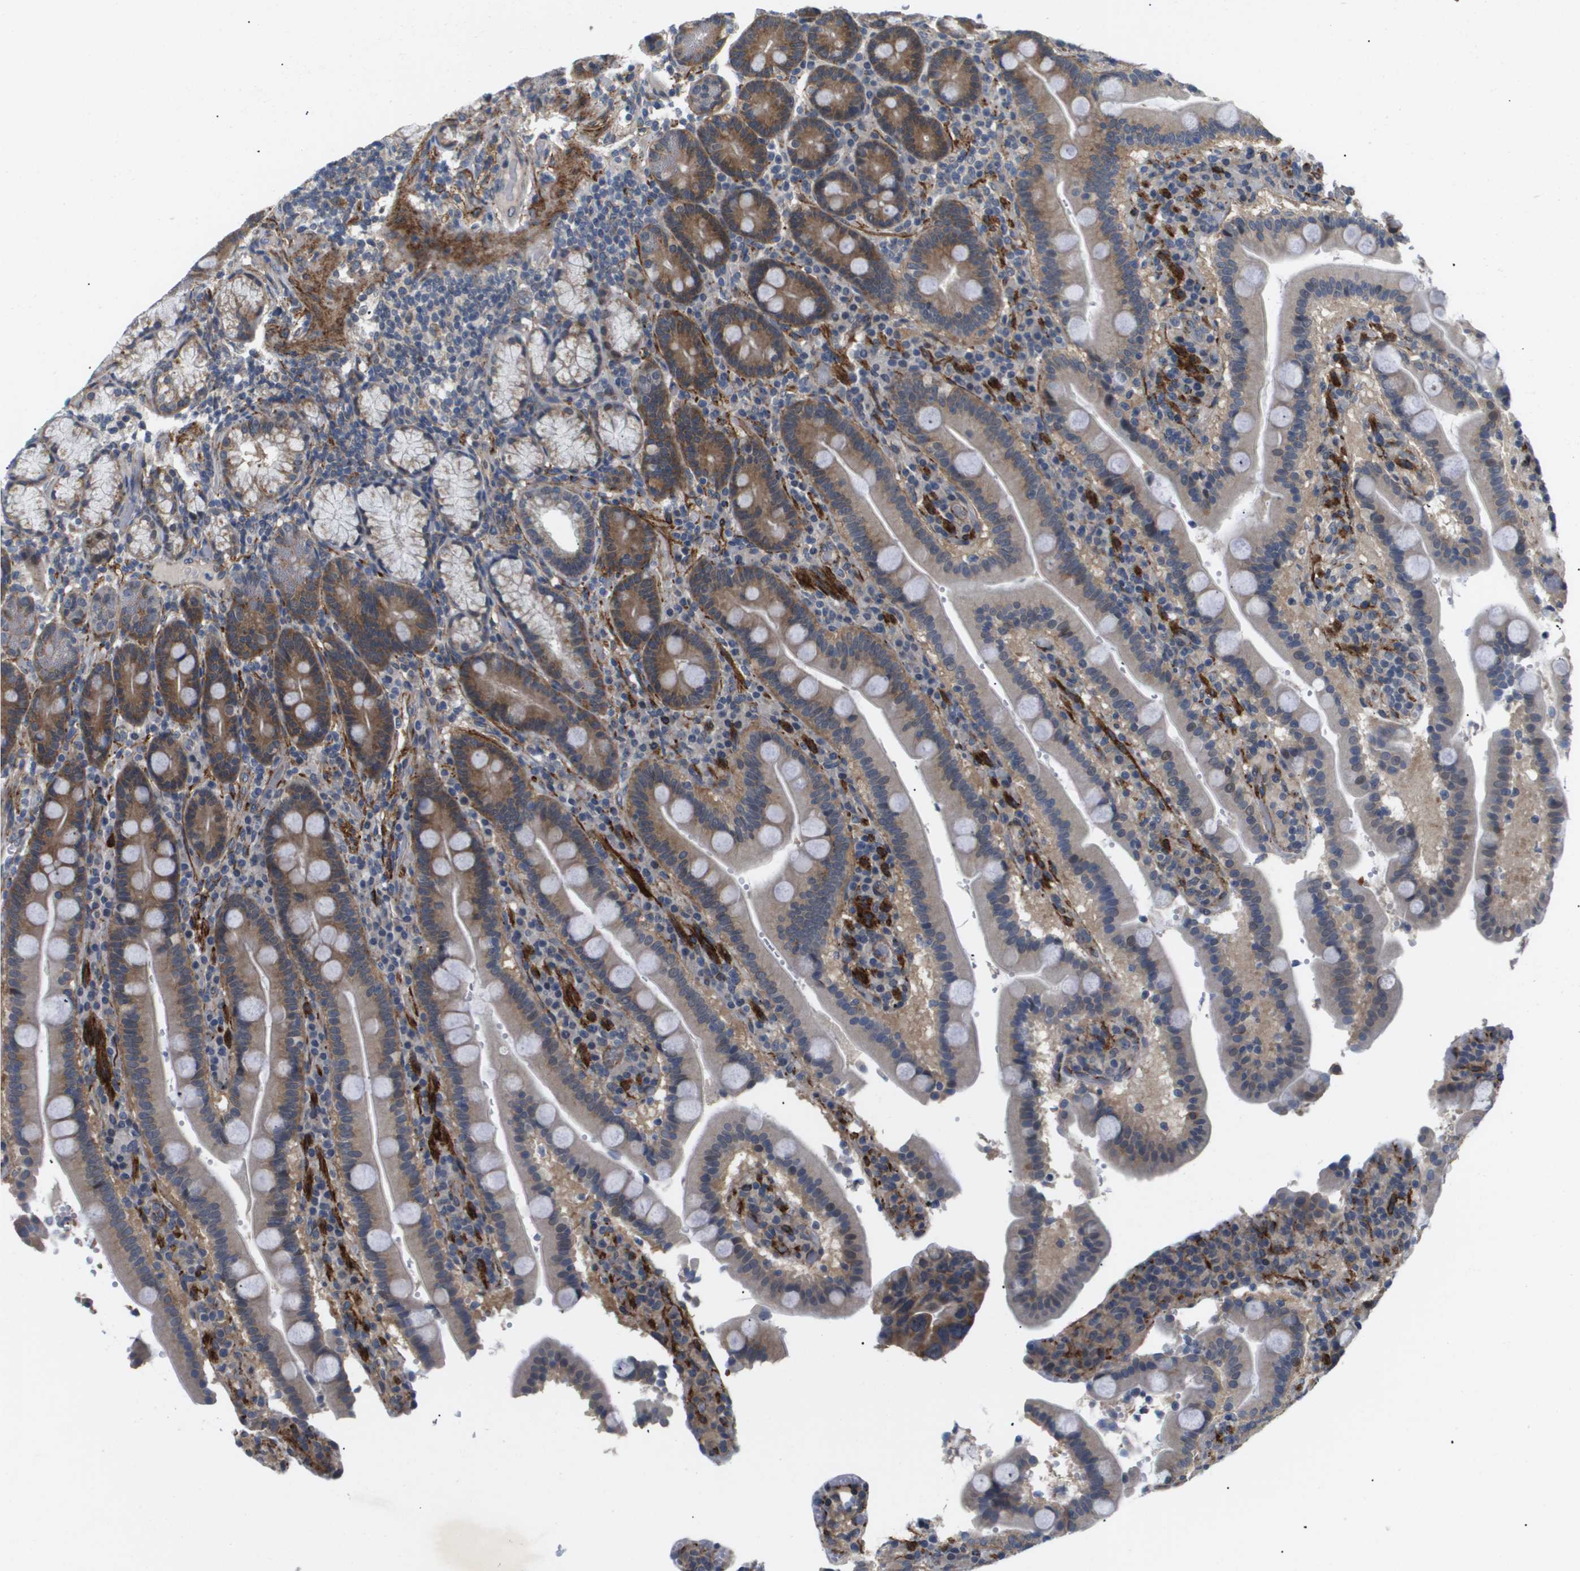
{"staining": {"intensity": "moderate", "quantity": ">75%", "location": "cytoplasmic/membranous"}, "tissue": "duodenum", "cell_type": "Glandular cells", "image_type": "normal", "snomed": [{"axis": "morphology", "description": "Normal tissue, NOS"}, {"axis": "topography", "description": "Small intestine, NOS"}], "caption": "The histopathology image displays immunohistochemical staining of normal duodenum. There is moderate cytoplasmic/membranous positivity is seen in about >75% of glandular cells. (DAB IHC, brown staining for protein, blue staining for nuclei).", "gene": "OTUD5", "patient": {"sex": "female", "age": 71}}